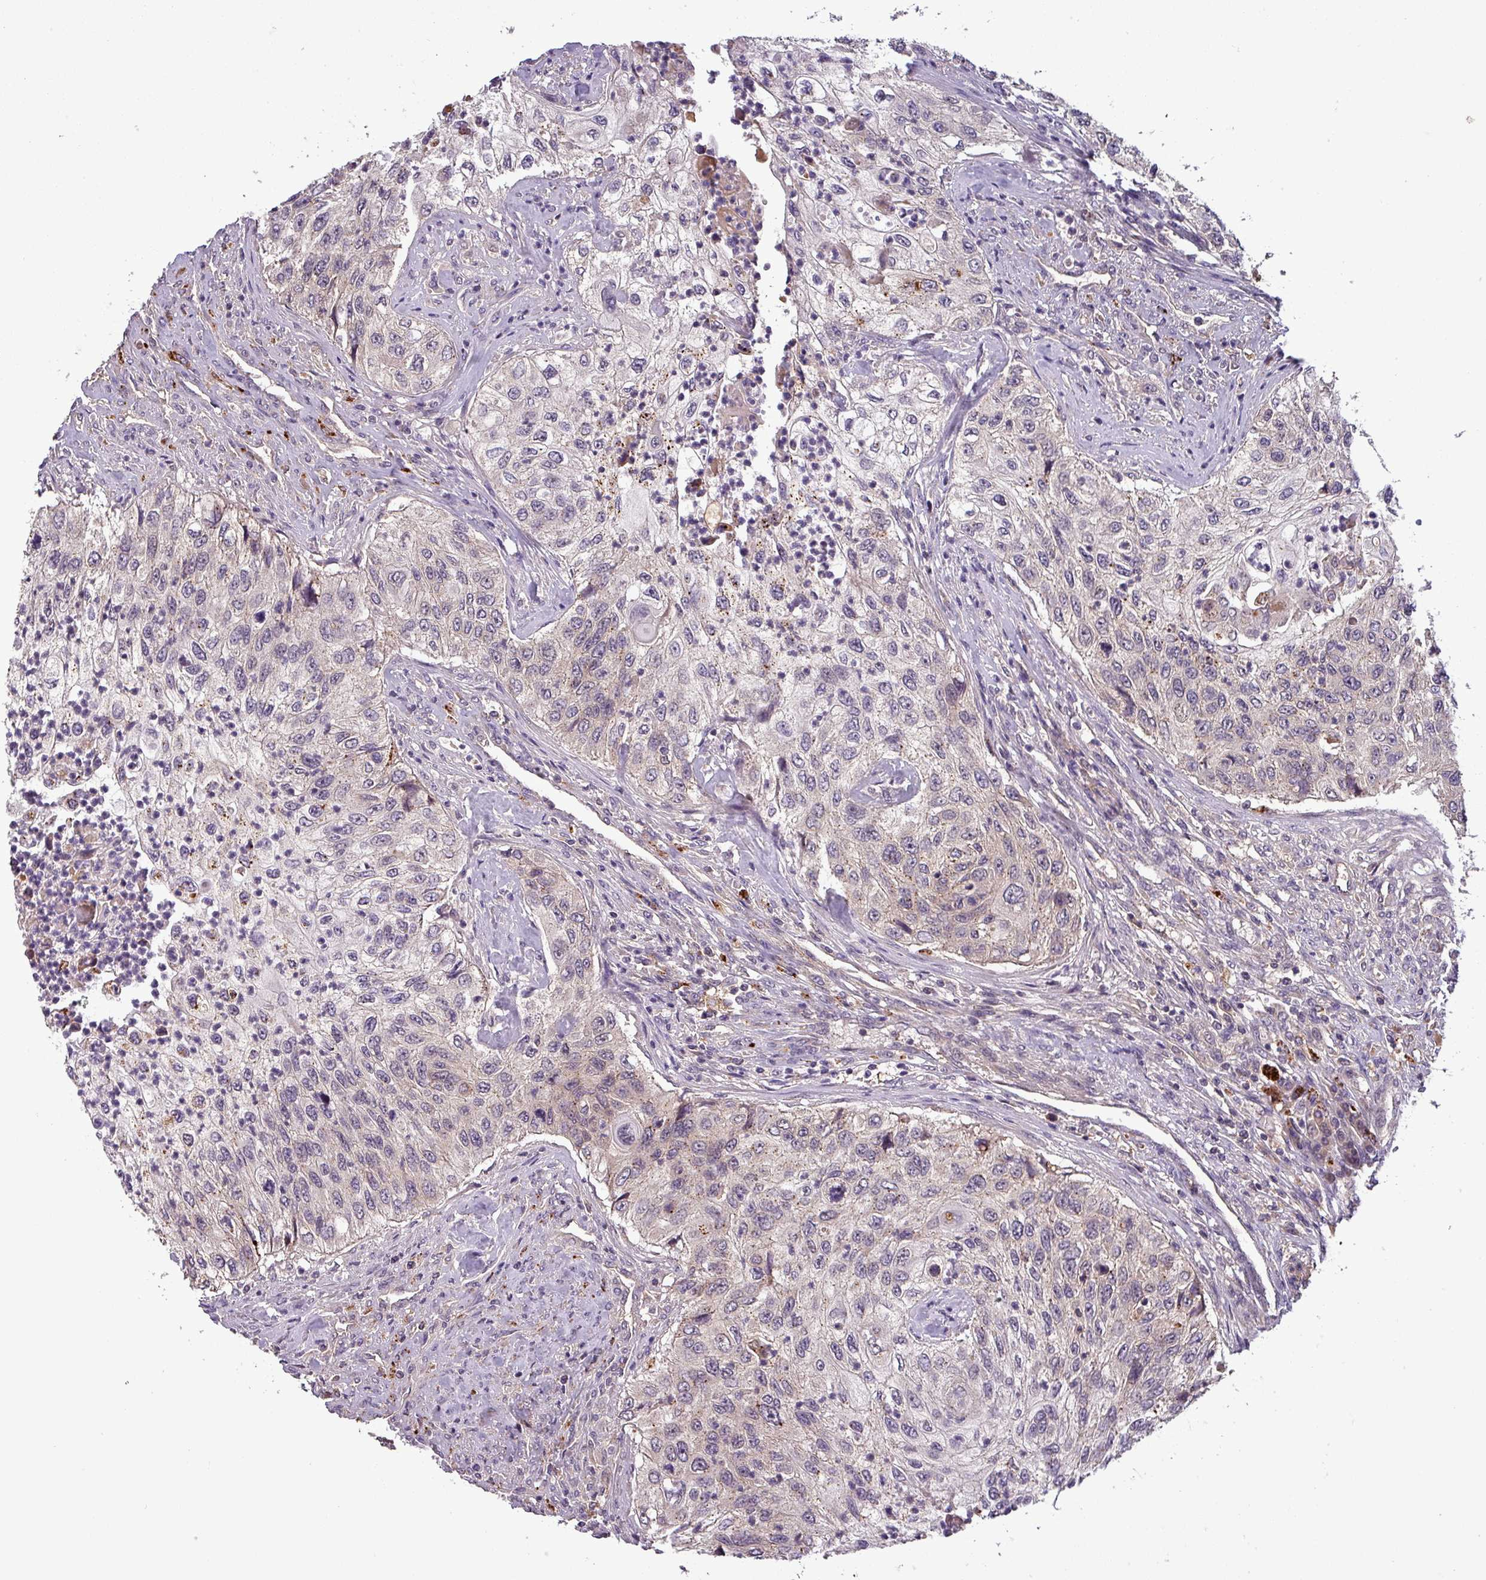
{"staining": {"intensity": "negative", "quantity": "none", "location": "none"}, "tissue": "urothelial cancer", "cell_type": "Tumor cells", "image_type": "cancer", "snomed": [{"axis": "morphology", "description": "Urothelial carcinoma, High grade"}, {"axis": "topography", "description": "Urinary bladder"}], "caption": "This is an immunohistochemistry micrograph of high-grade urothelial carcinoma. There is no positivity in tumor cells.", "gene": "PUS1", "patient": {"sex": "female", "age": 60}}